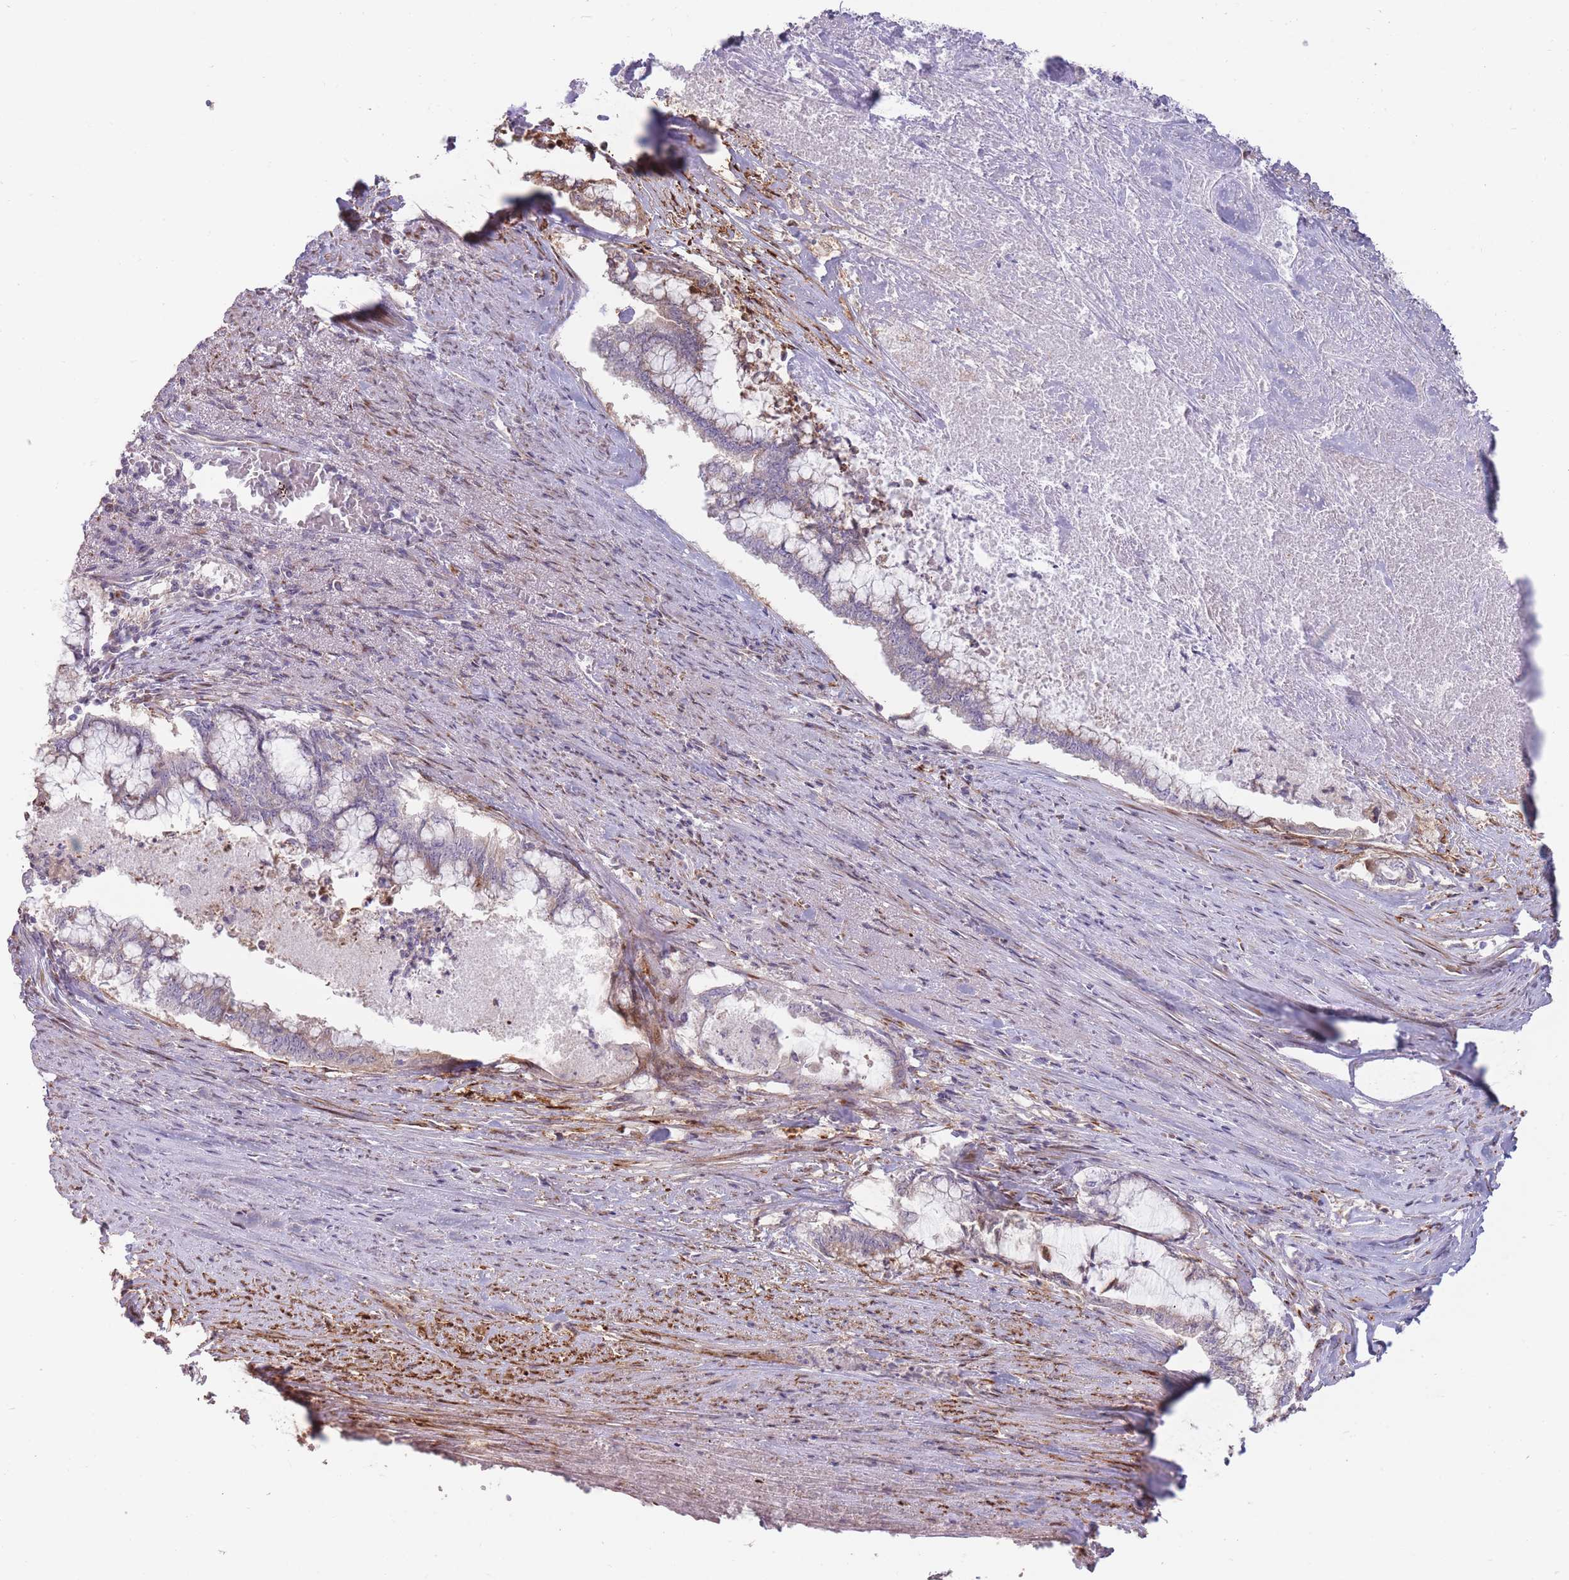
{"staining": {"intensity": "moderate", "quantity": "25%-75%", "location": "cytoplasmic/membranous"}, "tissue": "endometrial cancer", "cell_type": "Tumor cells", "image_type": "cancer", "snomed": [{"axis": "morphology", "description": "Adenocarcinoma, NOS"}, {"axis": "topography", "description": "Endometrium"}], "caption": "Tumor cells reveal moderate cytoplasmic/membranous expression in about 25%-75% of cells in endometrial adenocarcinoma.", "gene": "PPP3R2", "patient": {"sex": "female", "age": 79}}